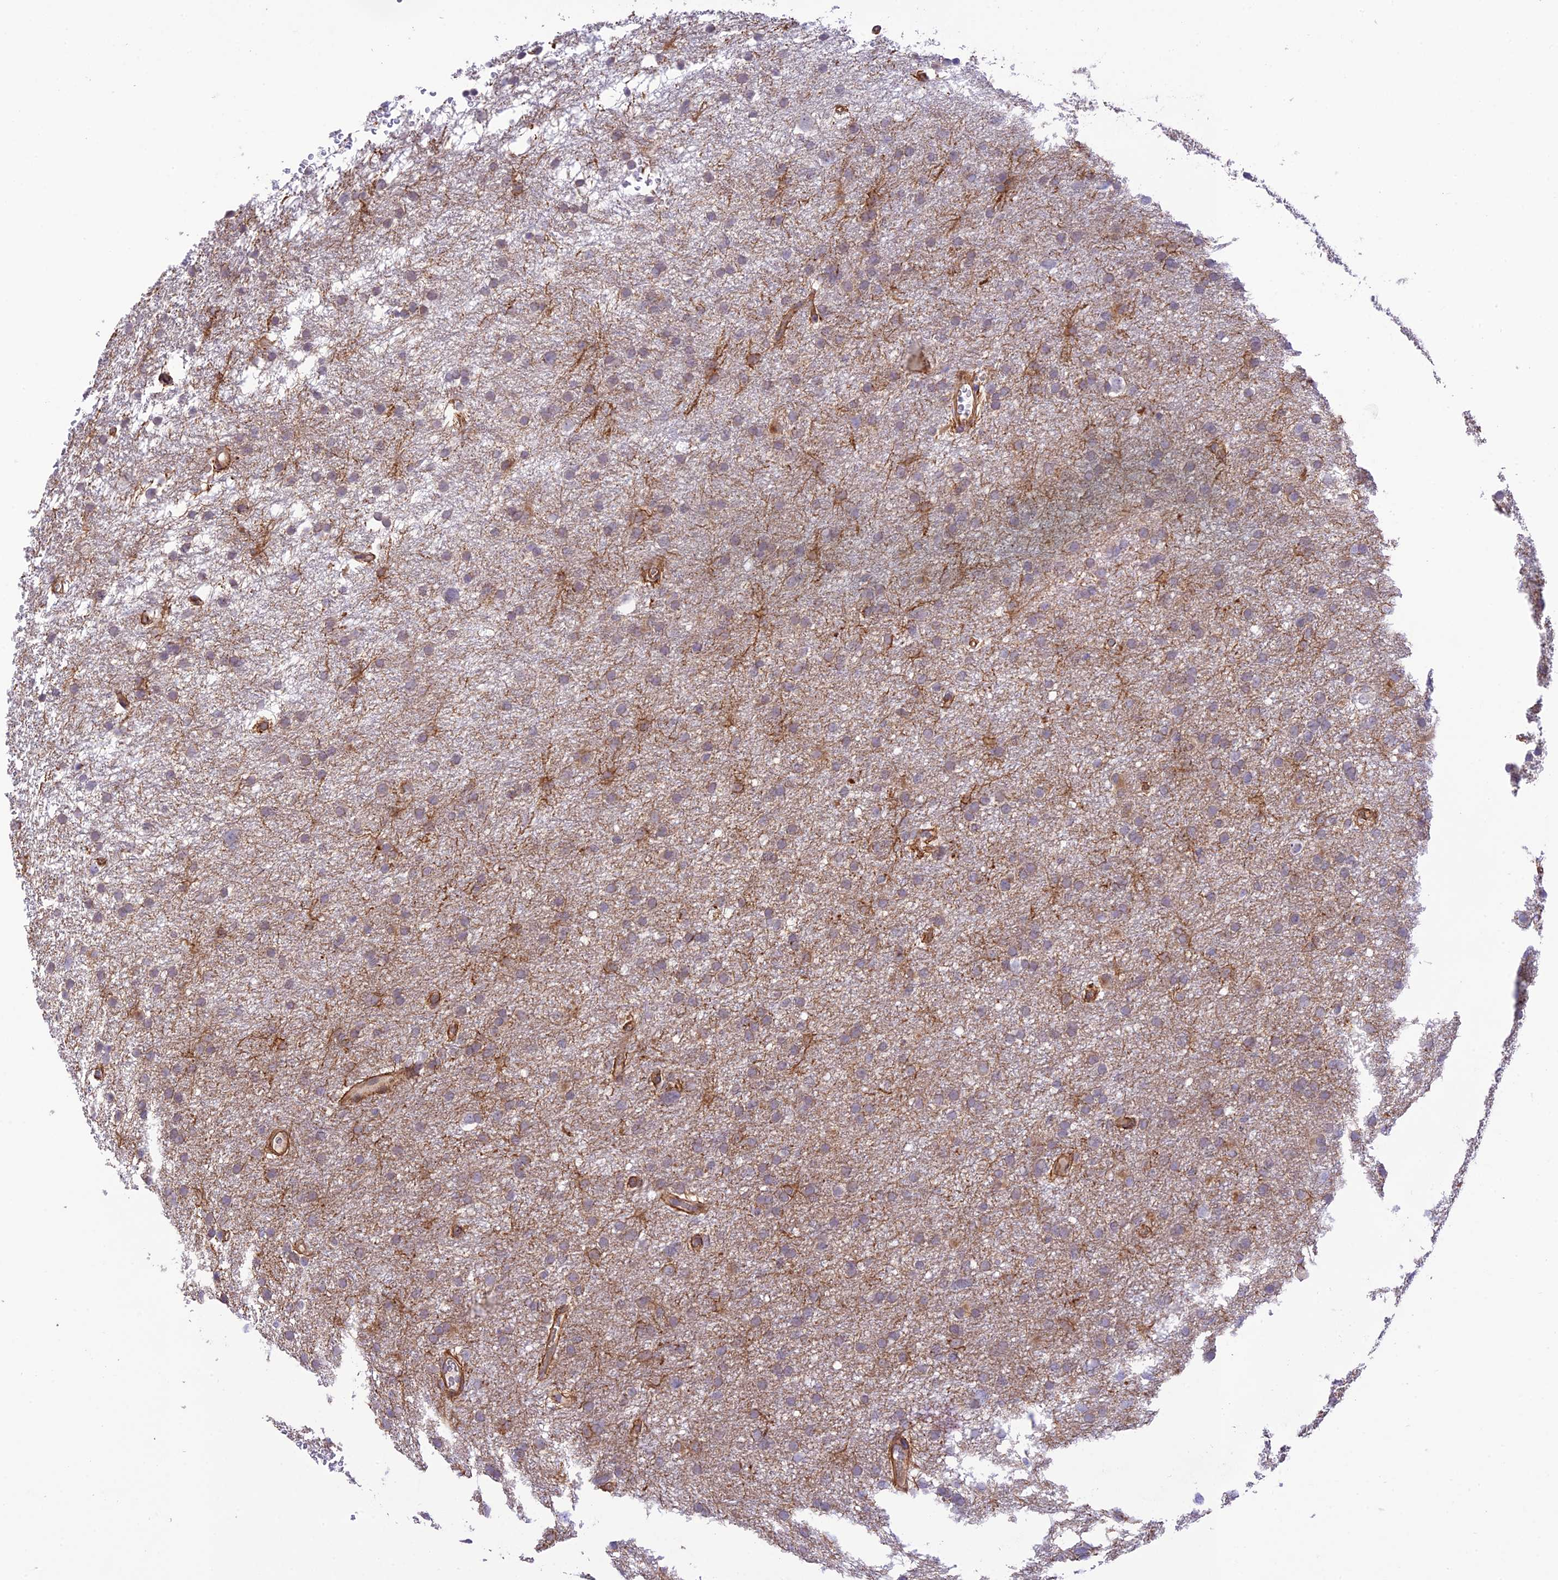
{"staining": {"intensity": "weak", "quantity": "25%-75%", "location": "cytoplasmic/membranous"}, "tissue": "glioma", "cell_type": "Tumor cells", "image_type": "cancer", "snomed": [{"axis": "morphology", "description": "Glioma, malignant, High grade"}, {"axis": "topography", "description": "Cerebral cortex"}], "caption": "A histopathology image of human malignant glioma (high-grade) stained for a protein demonstrates weak cytoplasmic/membranous brown staining in tumor cells.", "gene": "EXOC3L4", "patient": {"sex": "female", "age": 36}}